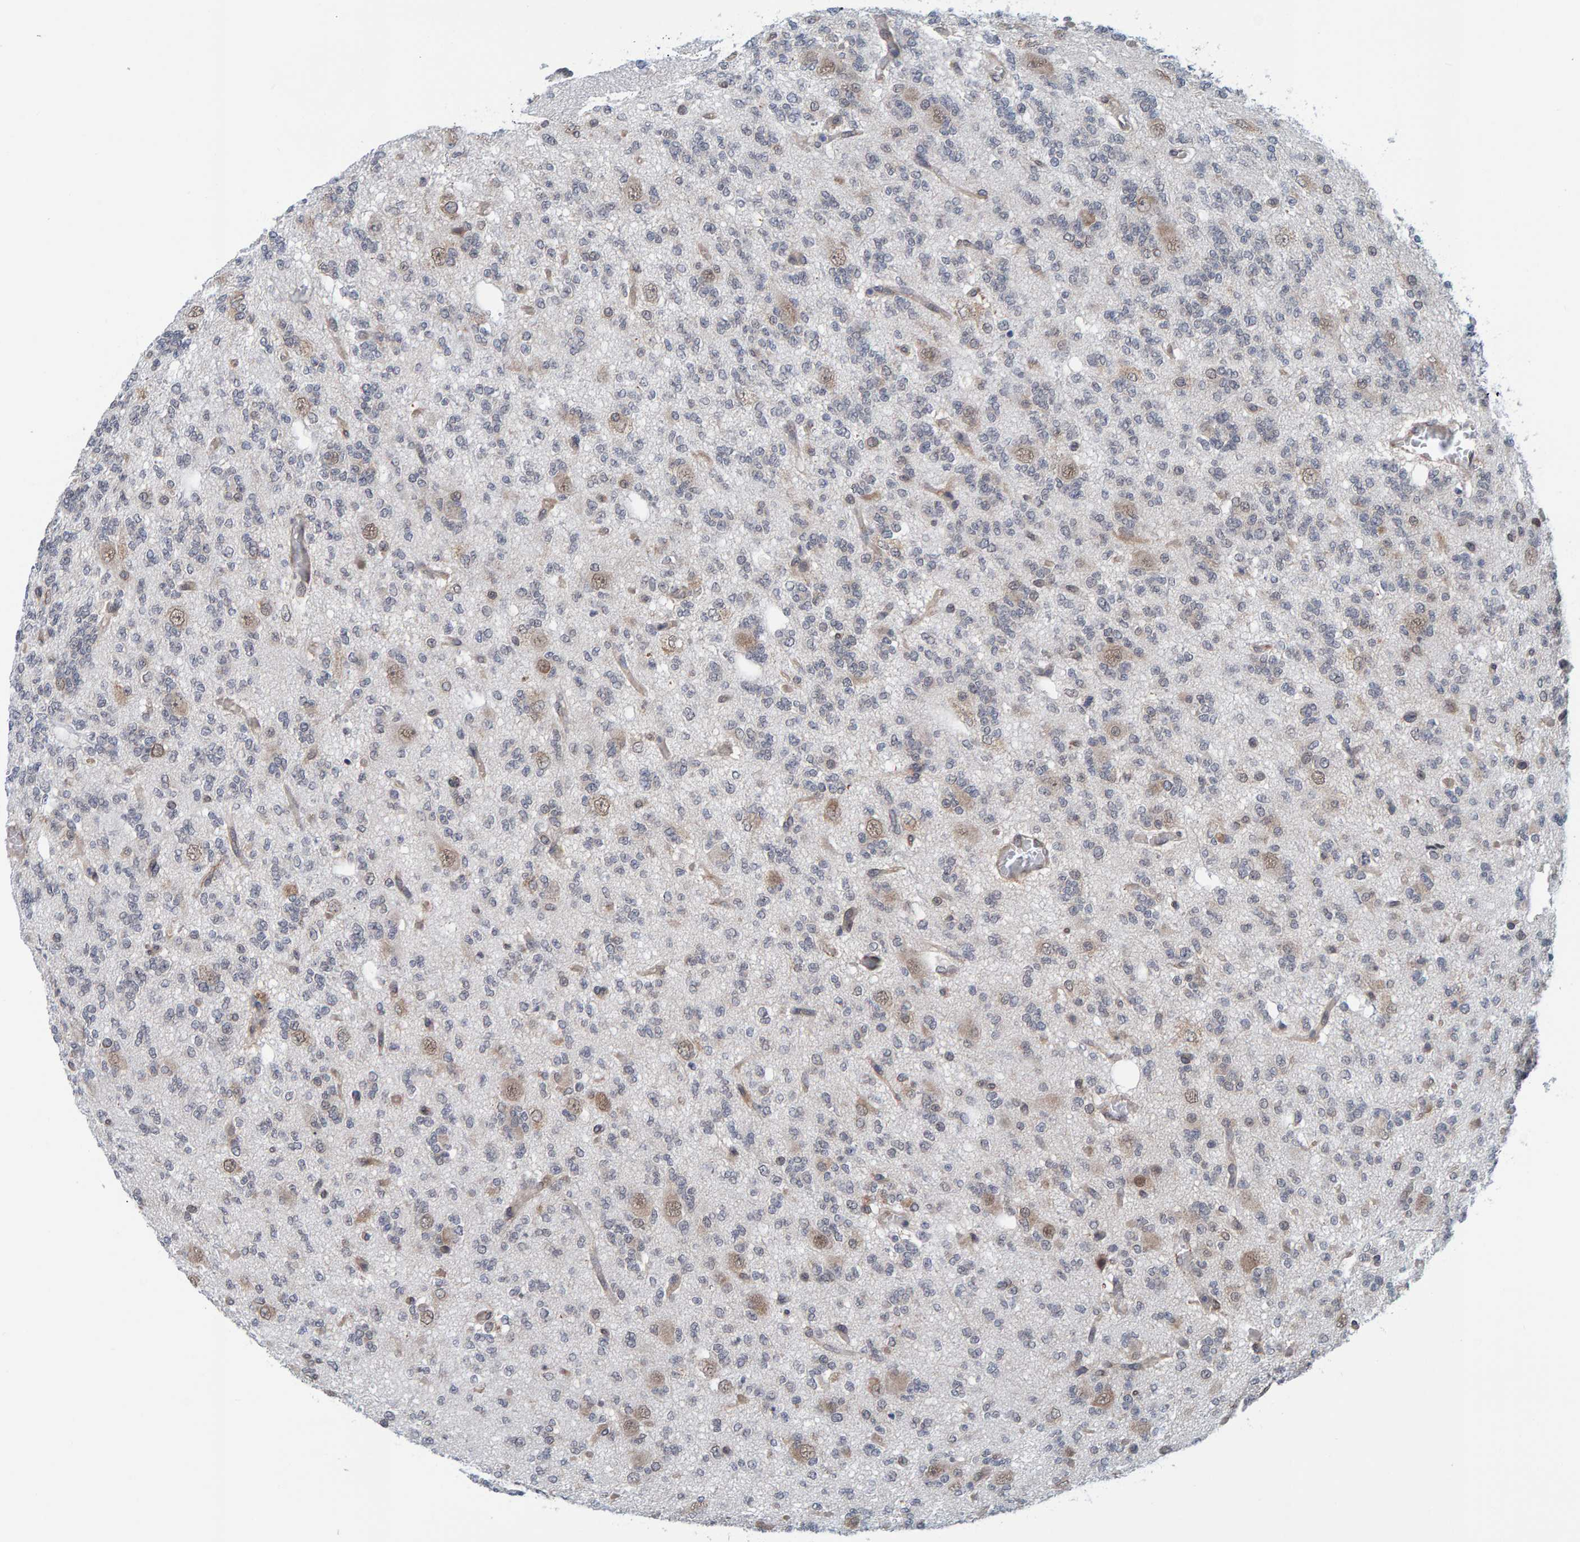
{"staining": {"intensity": "negative", "quantity": "none", "location": "none"}, "tissue": "glioma", "cell_type": "Tumor cells", "image_type": "cancer", "snomed": [{"axis": "morphology", "description": "Glioma, malignant, Low grade"}, {"axis": "topography", "description": "Brain"}], "caption": "A high-resolution photomicrograph shows IHC staining of malignant glioma (low-grade), which demonstrates no significant positivity in tumor cells.", "gene": "SCRN2", "patient": {"sex": "male", "age": 38}}